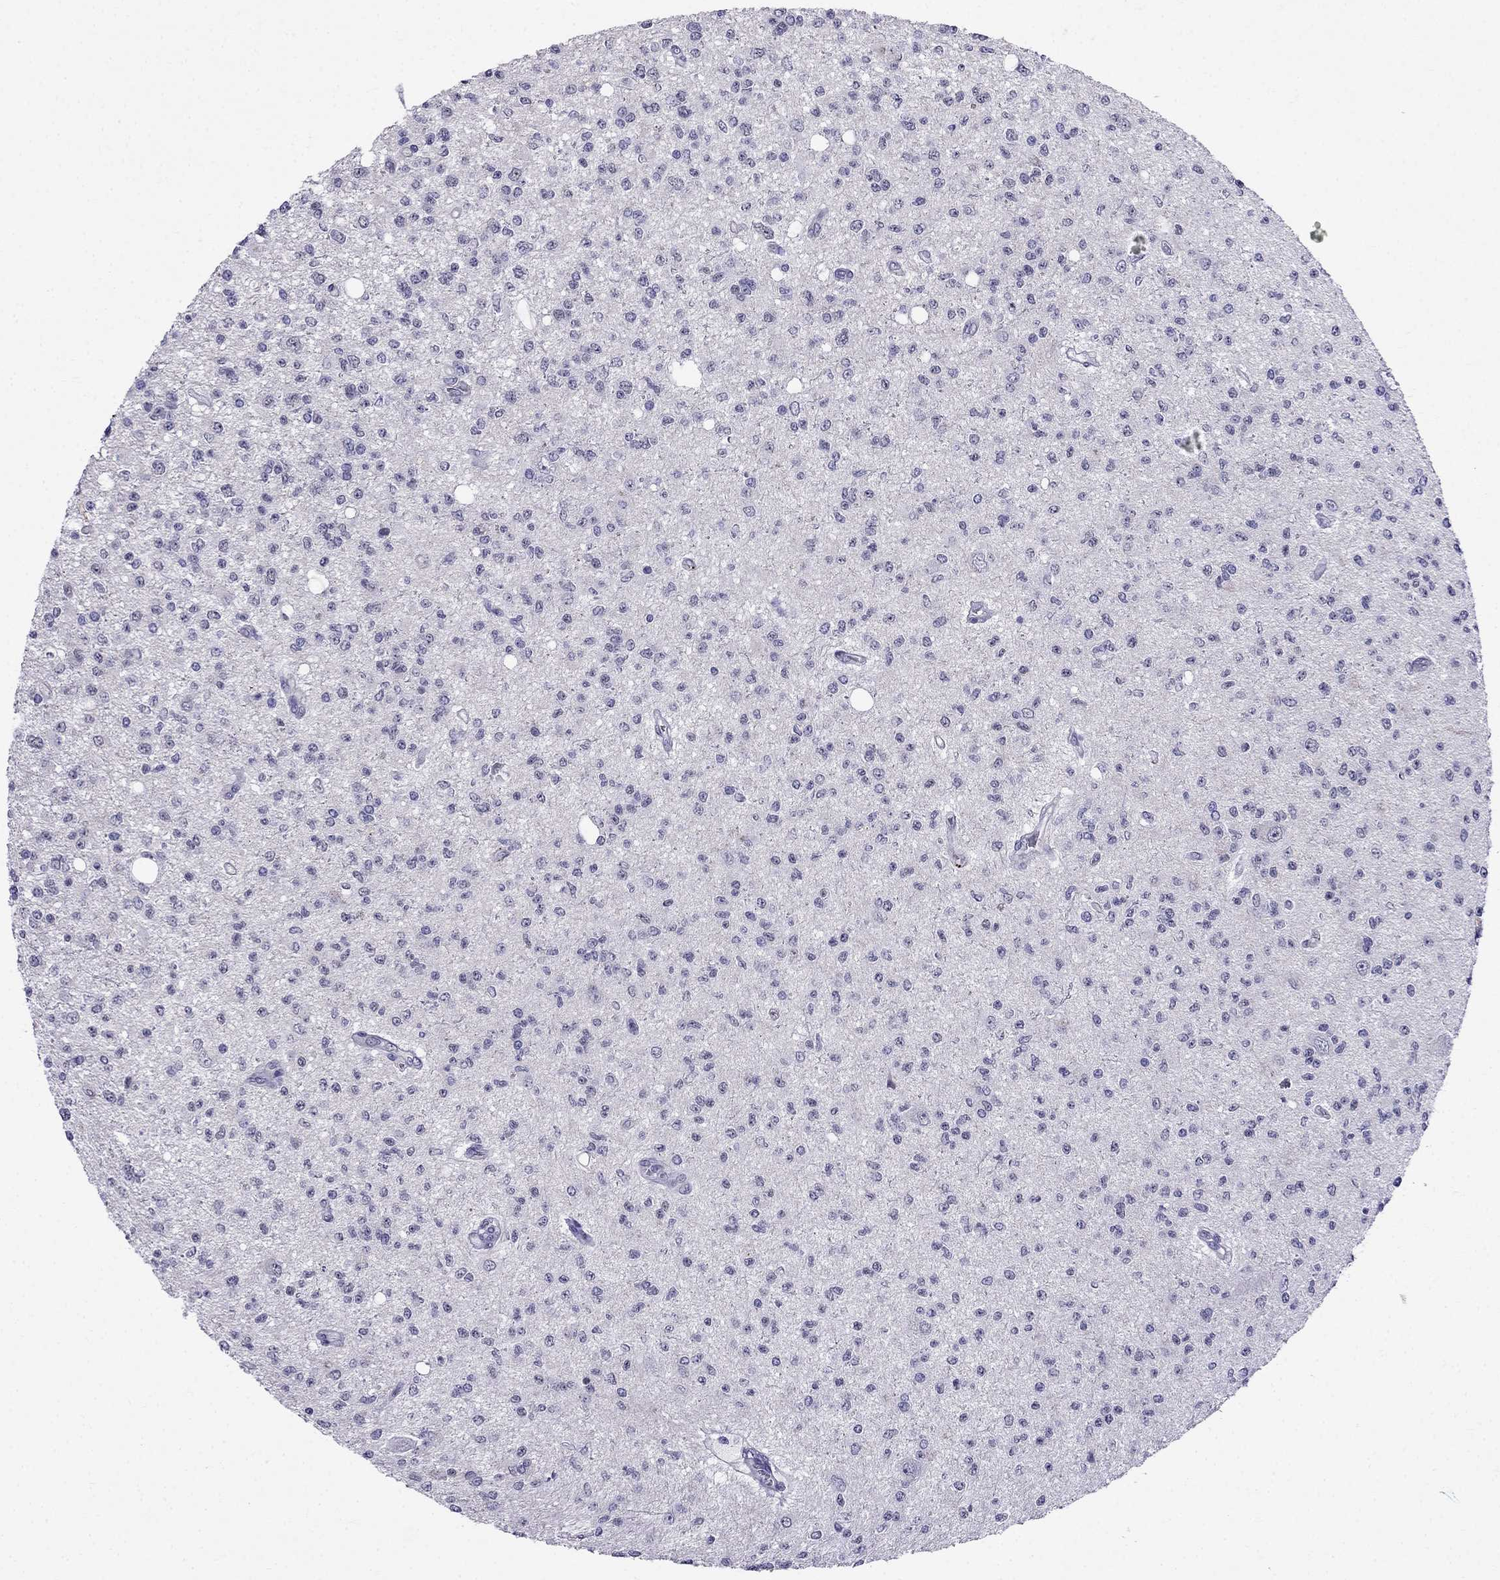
{"staining": {"intensity": "negative", "quantity": "none", "location": "none"}, "tissue": "glioma", "cell_type": "Tumor cells", "image_type": "cancer", "snomed": [{"axis": "morphology", "description": "Glioma, malignant, Low grade"}, {"axis": "topography", "description": "Brain"}], "caption": "The photomicrograph reveals no significant positivity in tumor cells of glioma.", "gene": "MGP", "patient": {"sex": "male", "age": 67}}